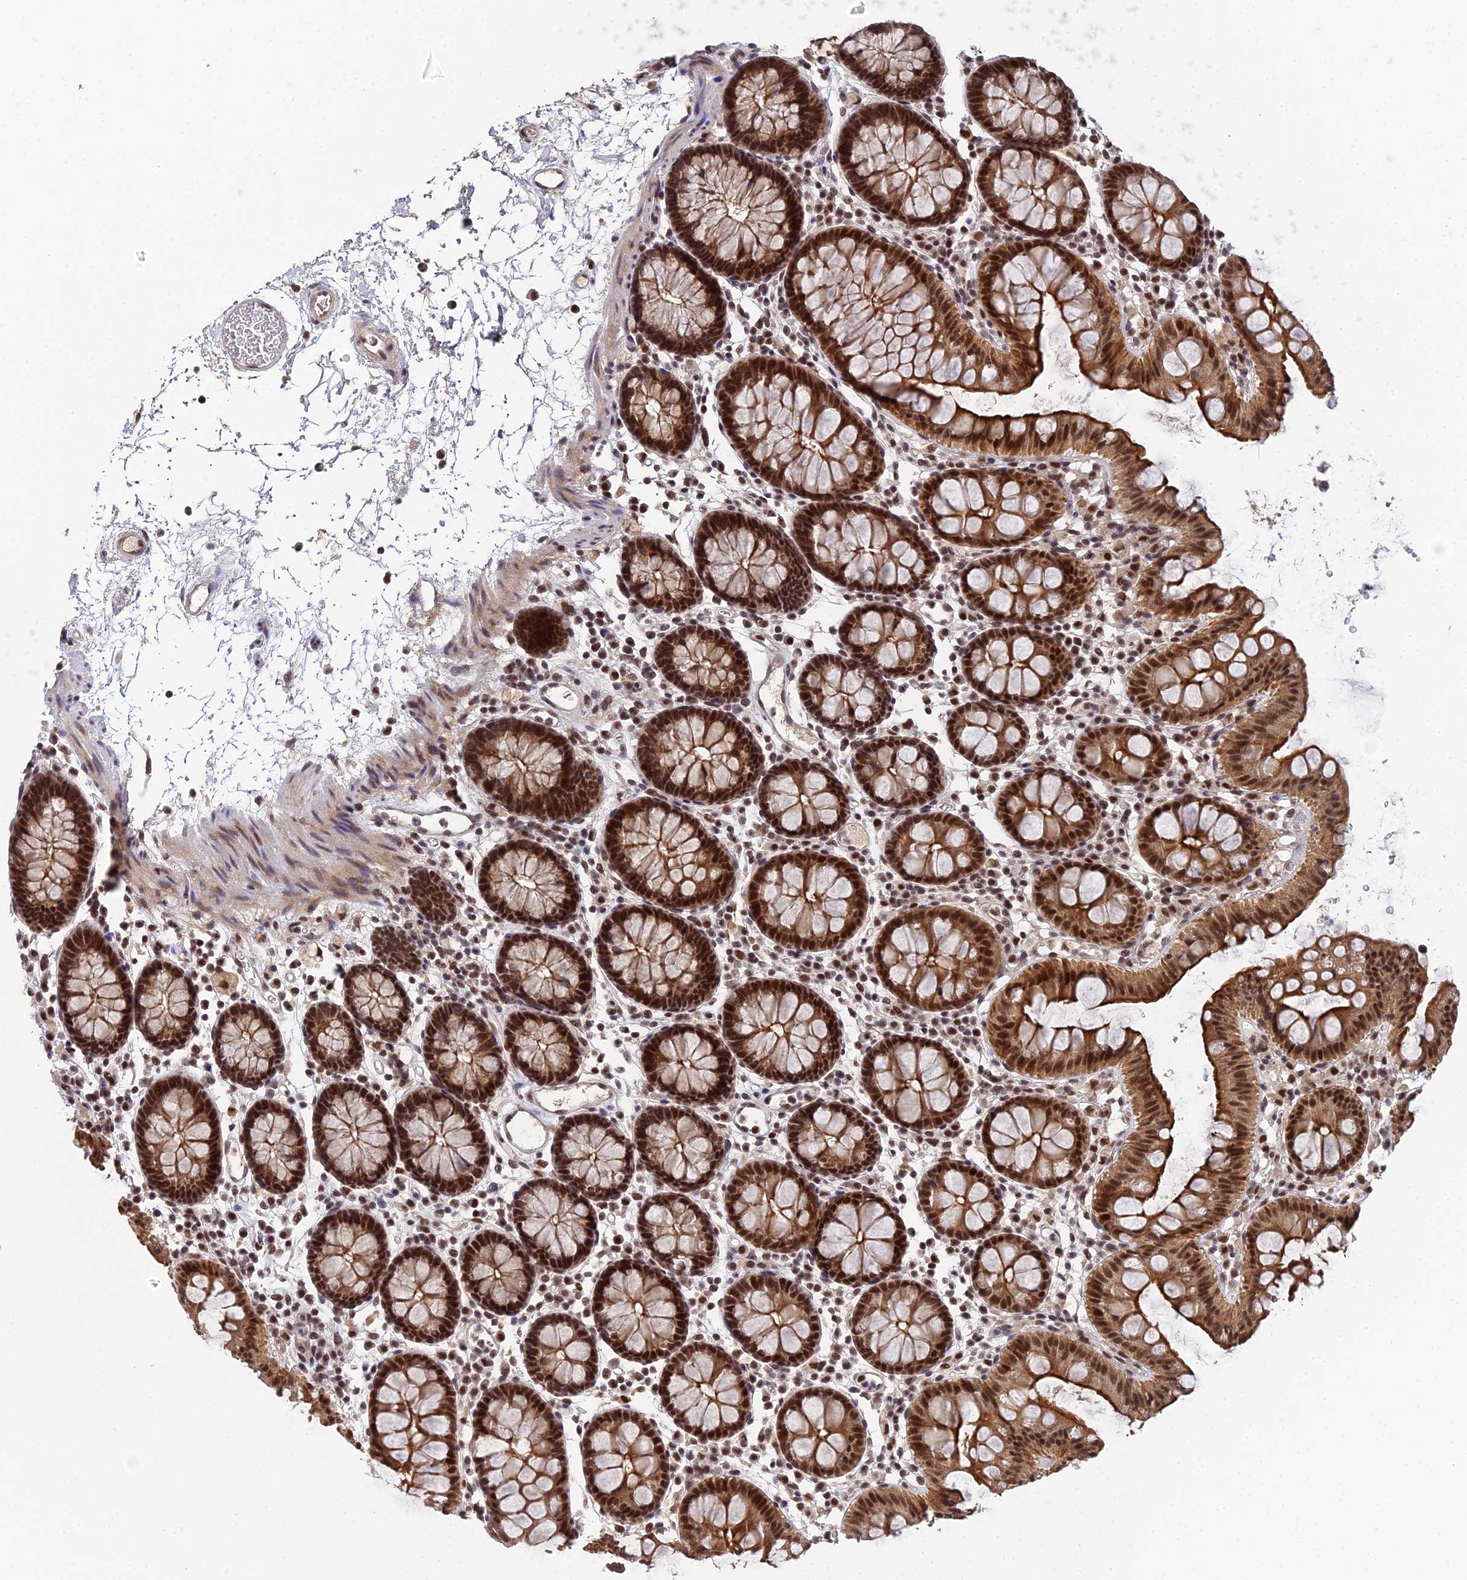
{"staining": {"intensity": "moderate", "quantity": ">75%", "location": "nuclear"}, "tissue": "colon", "cell_type": "Endothelial cells", "image_type": "normal", "snomed": [{"axis": "morphology", "description": "Normal tissue, NOS"}, {"axis": "topography", "description": "Colon"}], "caption": "IHC image of benign colon stained for a protein (brown), which reveals medium levels of moderate nuclear expression in approximately >75% of endothelial cells.", "gene": "BIVM", "patient": {"sex": "male", "age": 75}}